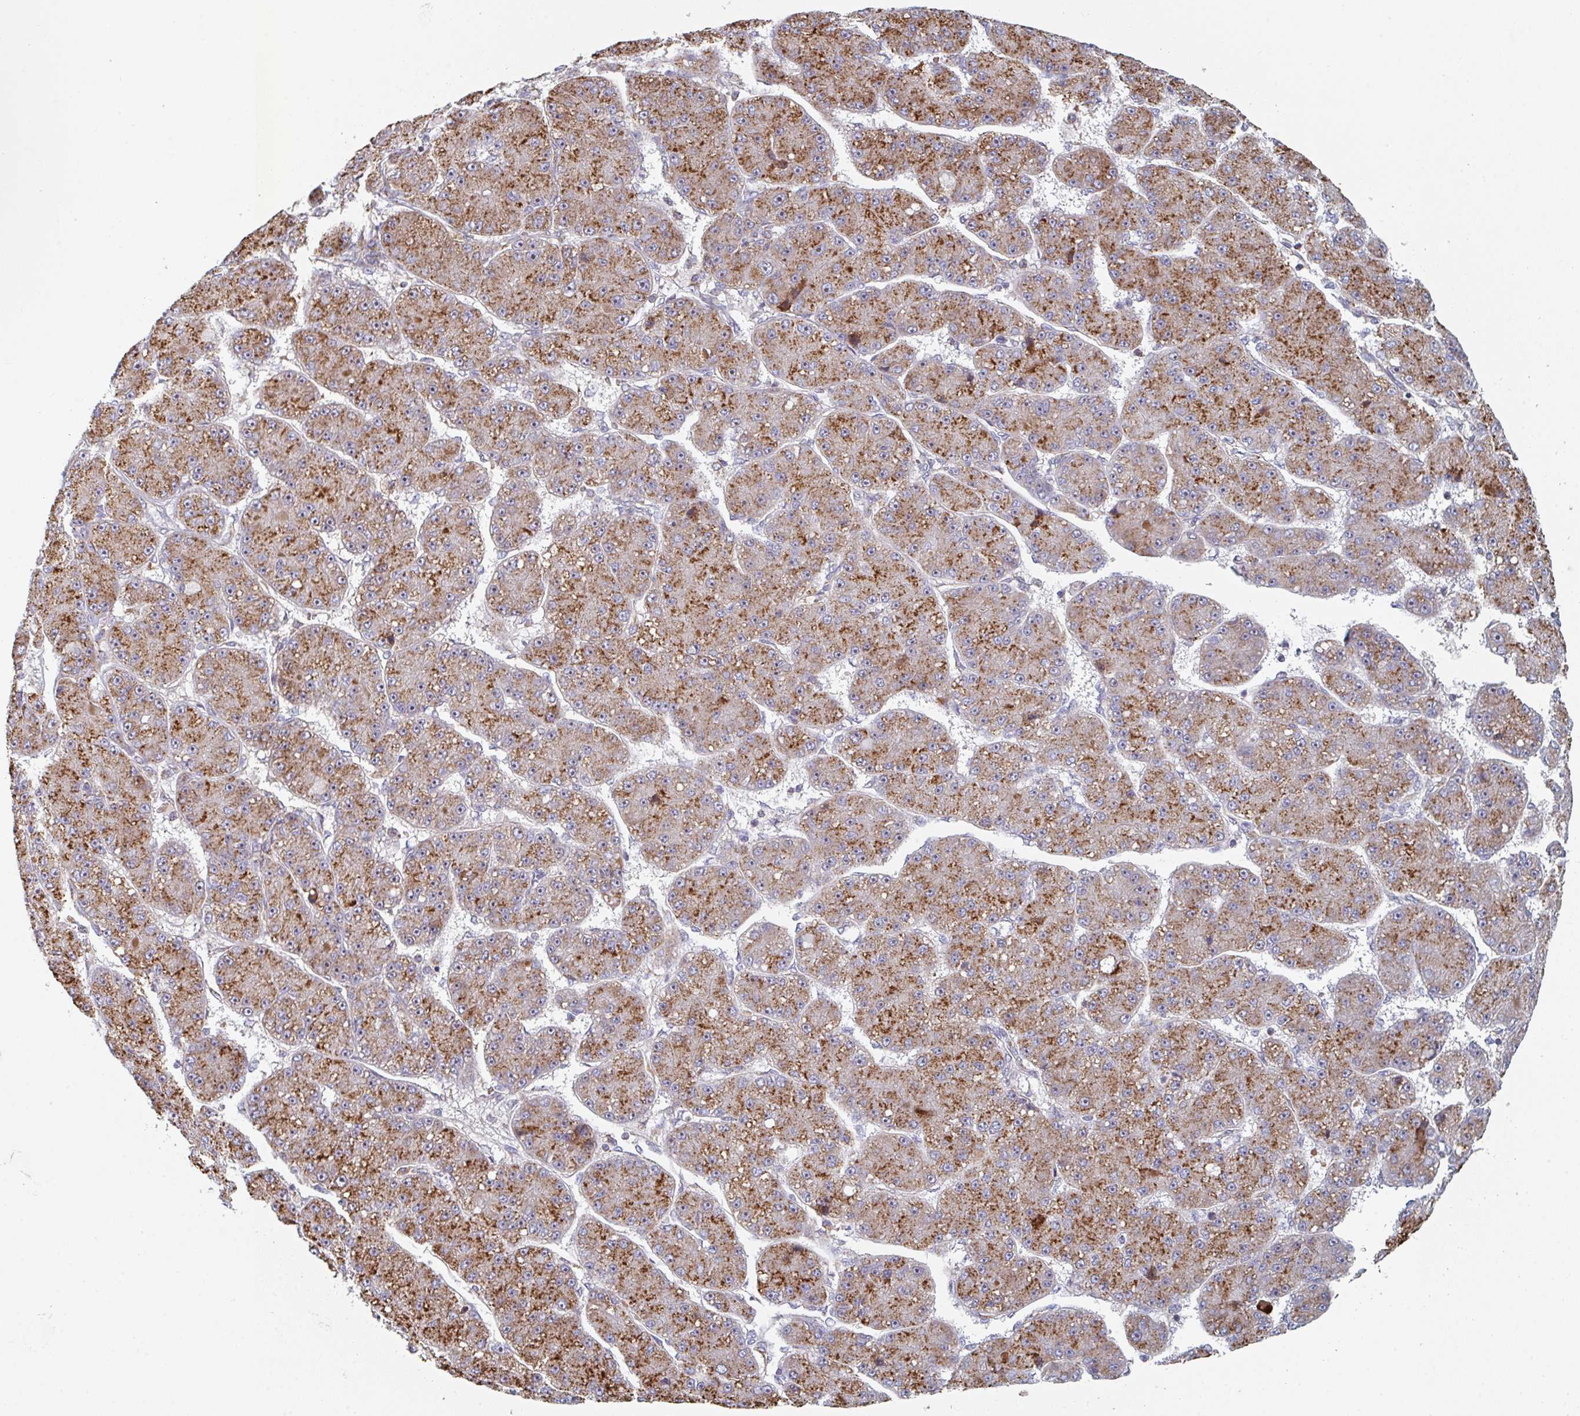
{"staining": {"intensity": "moderate", "quantity": ">75%", "location": "cytoplasmic/membranous,nuclear"}, "tissue": "liver cancer", "cell_type": "Tumor cells", "image_type": "cancer", "snomed": [{"axis": "morphology", "description": "Carcinoma, Hepatocellular, NOS"}, {"axis": "topography", "description": "Liver"}], "caption": "Immunohistochemistry (IHC) (DAB) staining of human liver cancer (hepatocellular carcinoma) displays moderate cytoplasmic/membranous and nuclear protein staining in approximately >75% of tumor cells.", "gene": "ZNF644", "patient": {"sex": "male", "age": 67}}